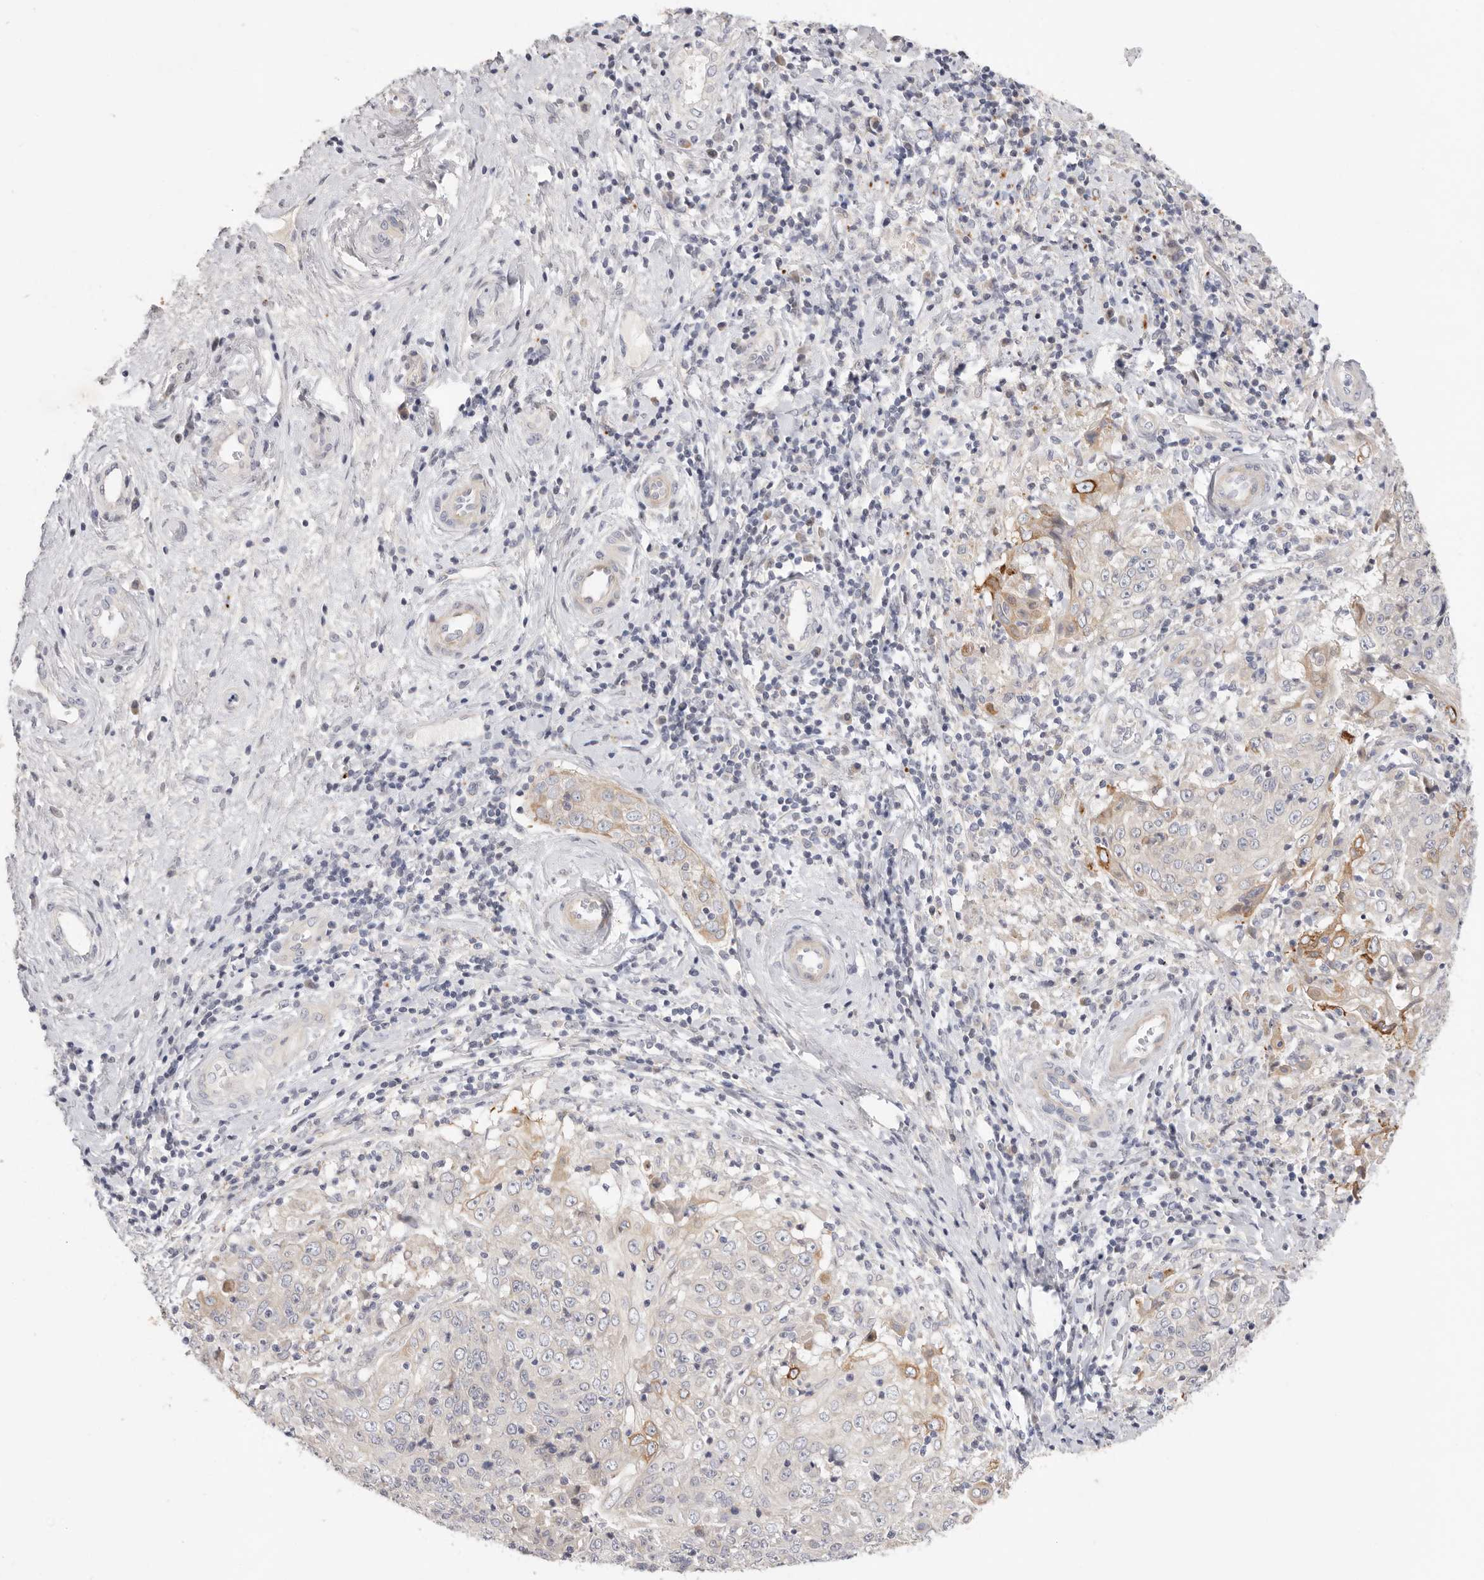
{"staining": {"intensity": "moderate", "quantity": "<25%", "location": "cytoplasmic/membranous"}, "tissue": "cervical cancer", "cell_type": "Tumor cells", "image_type": "cancer", "snomed": [{"axis": "morphology", "description": "Squamous cell carcinoma, NOS"}, {"axis": "topography", "description": "Cervix"}], "caption": "Protein staining reveals moderate cytoplasmic/membranous staining in about <25% of tumor cells in cervical cancer.", "gene": "USH1C", "patient": {"sex": "female", "age": 48}}